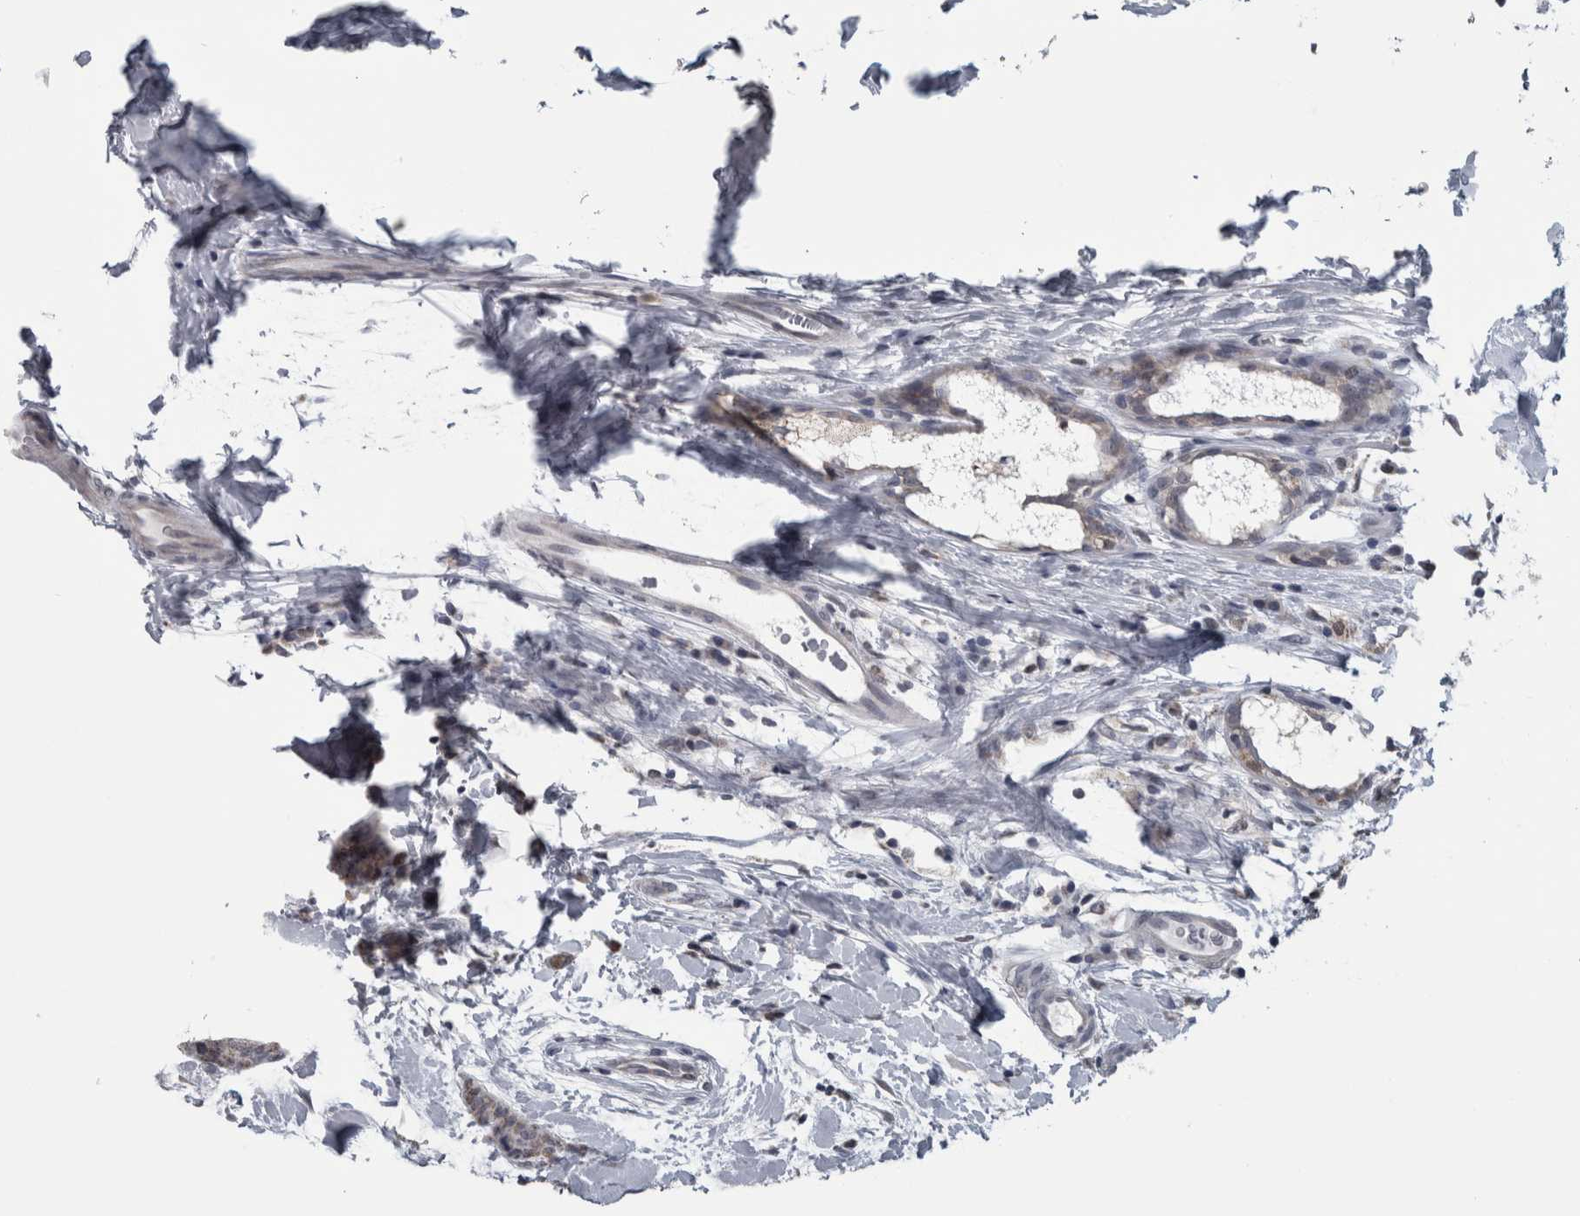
{"staining": {"intensity": "weak", "quantity": ">75%", "location": "cytoplasmic/membranous"}, "tissue": "breast cancer", "cell_type": "Tumor cells", "image_type": "cancer", "snomed": [{"axis": "morphology", "description": "Normal tissue, NOS"}, {"axis": "morphology", "description": "Duct carcinoma"}, {"axis": "topography", "description": "Breast"}], "caption": "Immunohistochemical staining of breast cancer demonstrates low levels of weak cytoplasmic/membranous protein staining in approximately >75% of tumor cells.", "gene": "OR2K2", "patient": {"sex": "female", "age": 40}}